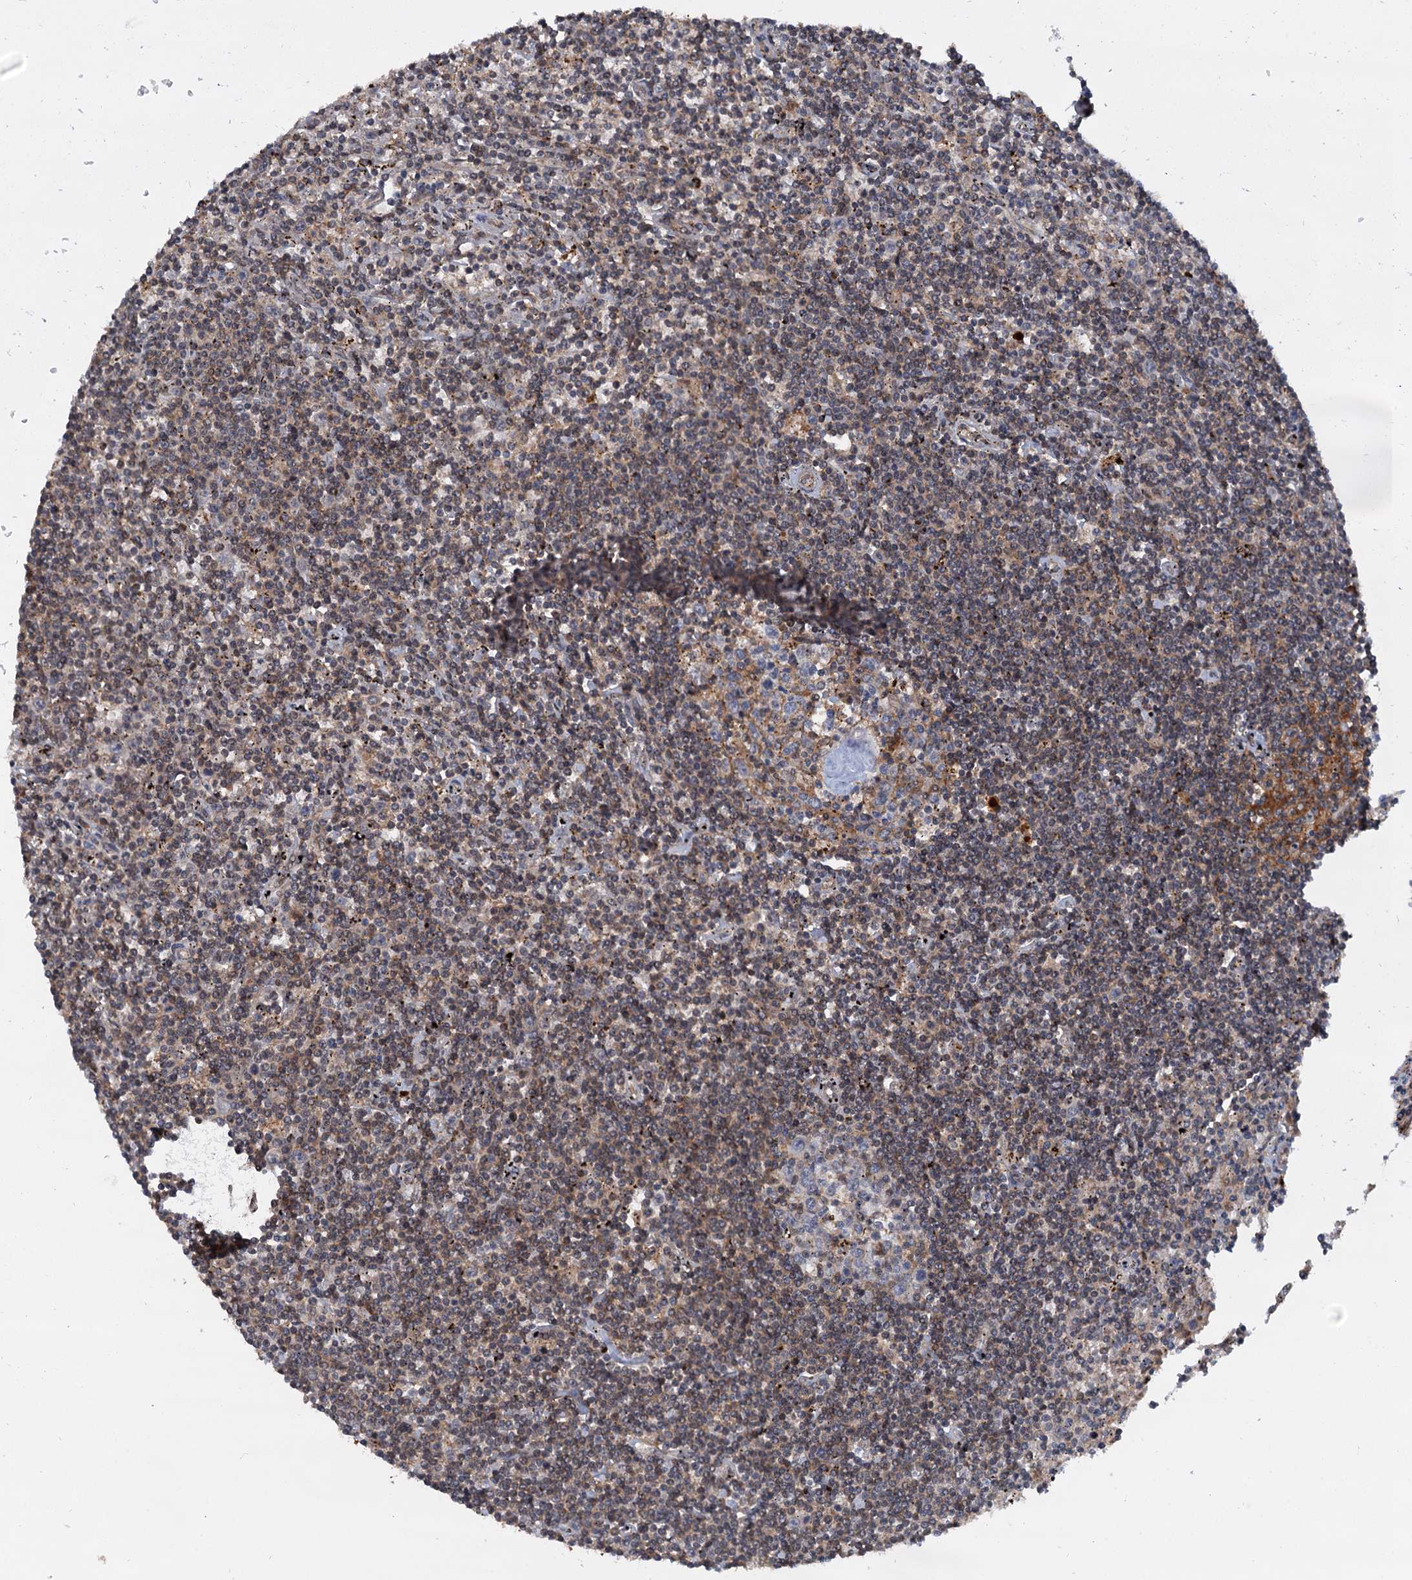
{"staining": {"intensity": "weak", "quantity": "<25%", "location": "cytoplasmic/membranous"}, "tissue": "lymphoma", "cell_type": "Tumor cells", "image_type": "cancer", "snomed": [{"axis": "morphology", "description": "Malignant lymphoma, non-Hodgkin's type, Low grade"}, {"axis": "topography", "description": "Spleen"}], "caption": "High power microscopy micrograph of an immunohistochemistry histopathology image of low-grade malignant lymphoma, non-Hodgkin's type, revealing no significant staining in tumor cells. Nuclei are stained in blue.", "gene": "TOLLIP", "patient": {"sex": "male", "age": 76}}